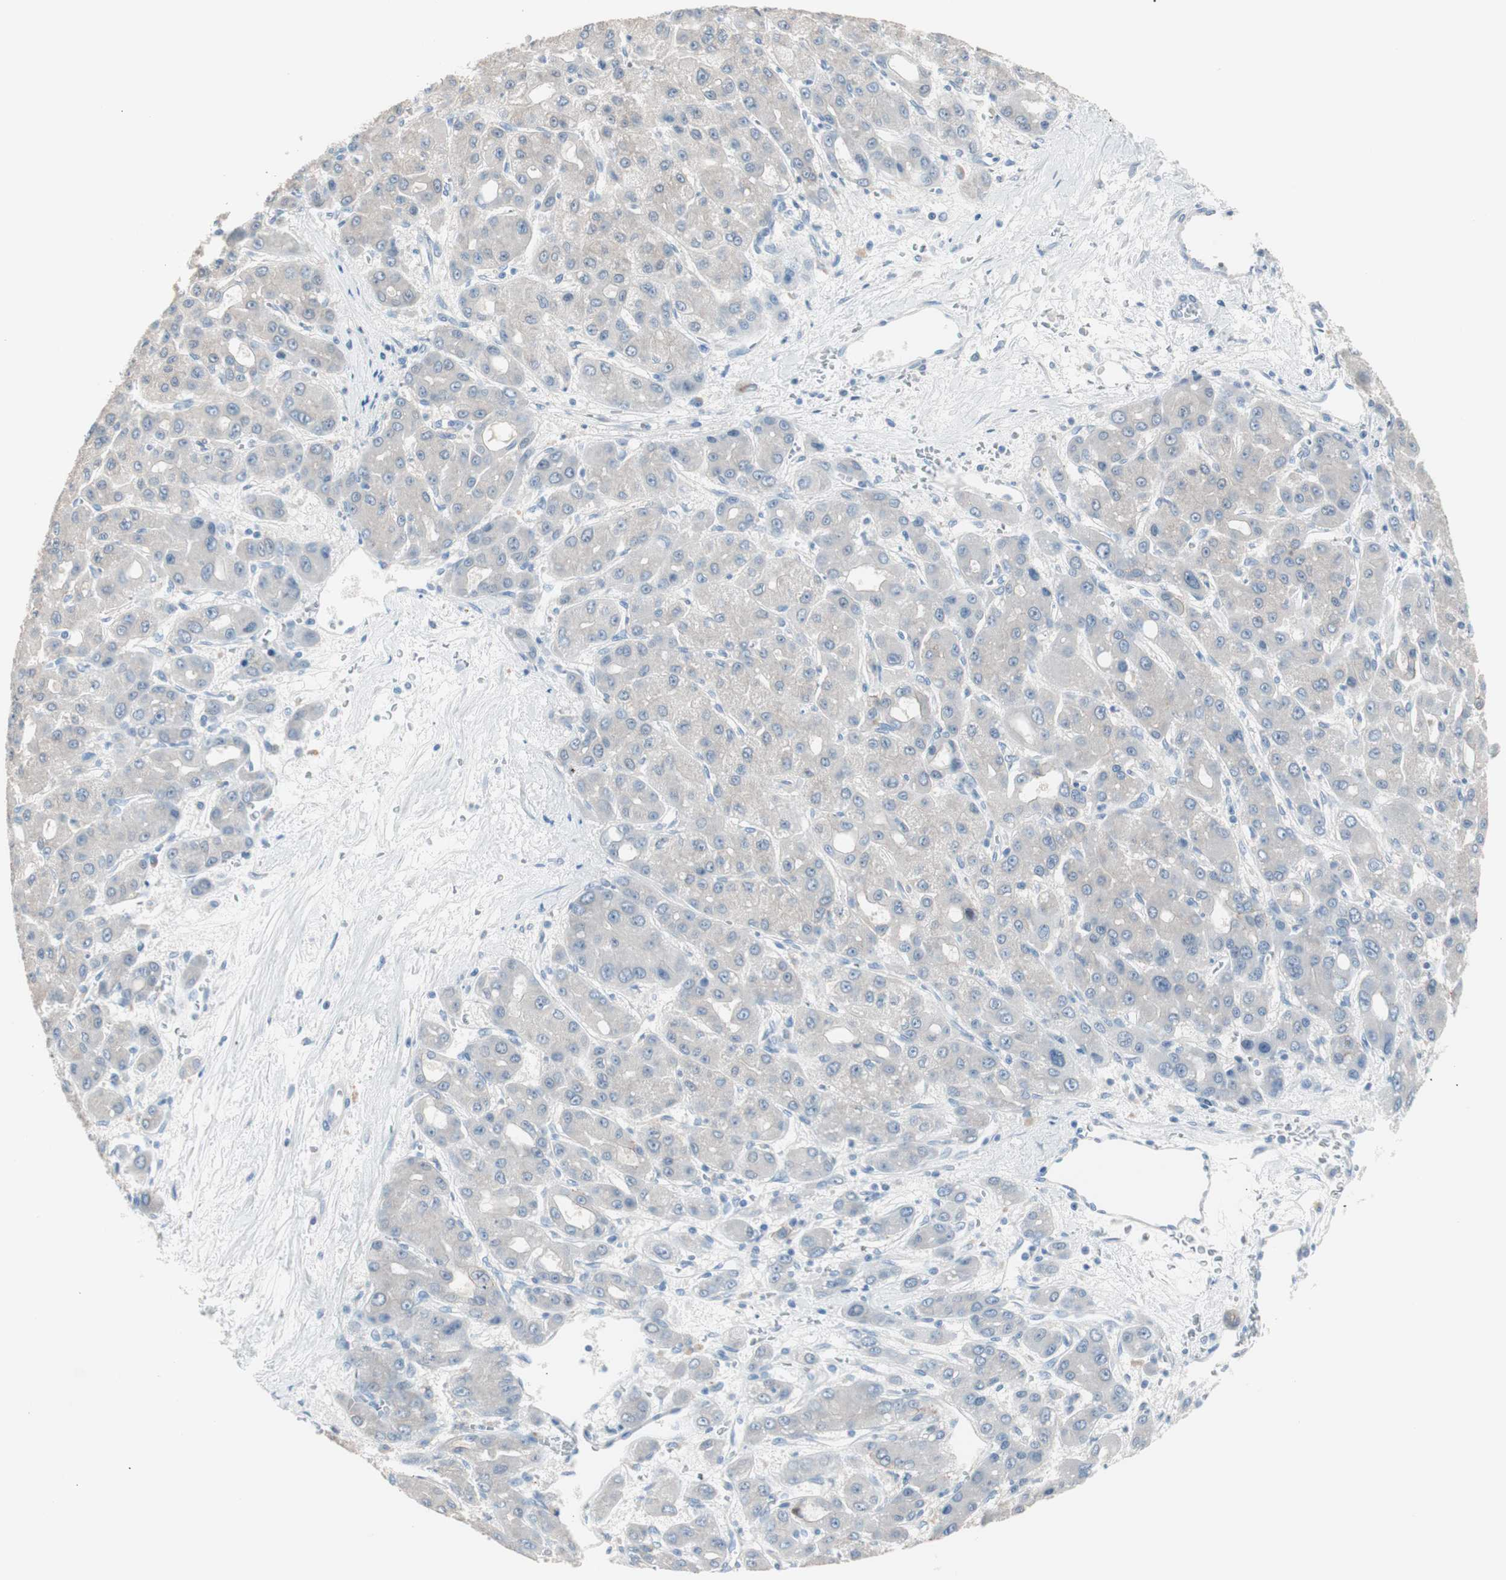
{"staining": {"intensity": "negative", "quantity": "none", "location": "none"}, "tissue": "liver cancer", "cell_type": "Tumor cells", "image_type": "cancer", "snomed": [{"axis": "morphology", "description": "Carcinoma, Hepatocellular, NOS"}, {"axis": "topography", "description": "Liver"}], "caption": "Immunohistochemical staining of human hepatocellular carcinoma (liver) shows no significant staining in tumor cells.", "gene": "VIL1", "patient": {"sex": "male", "age": 55}}